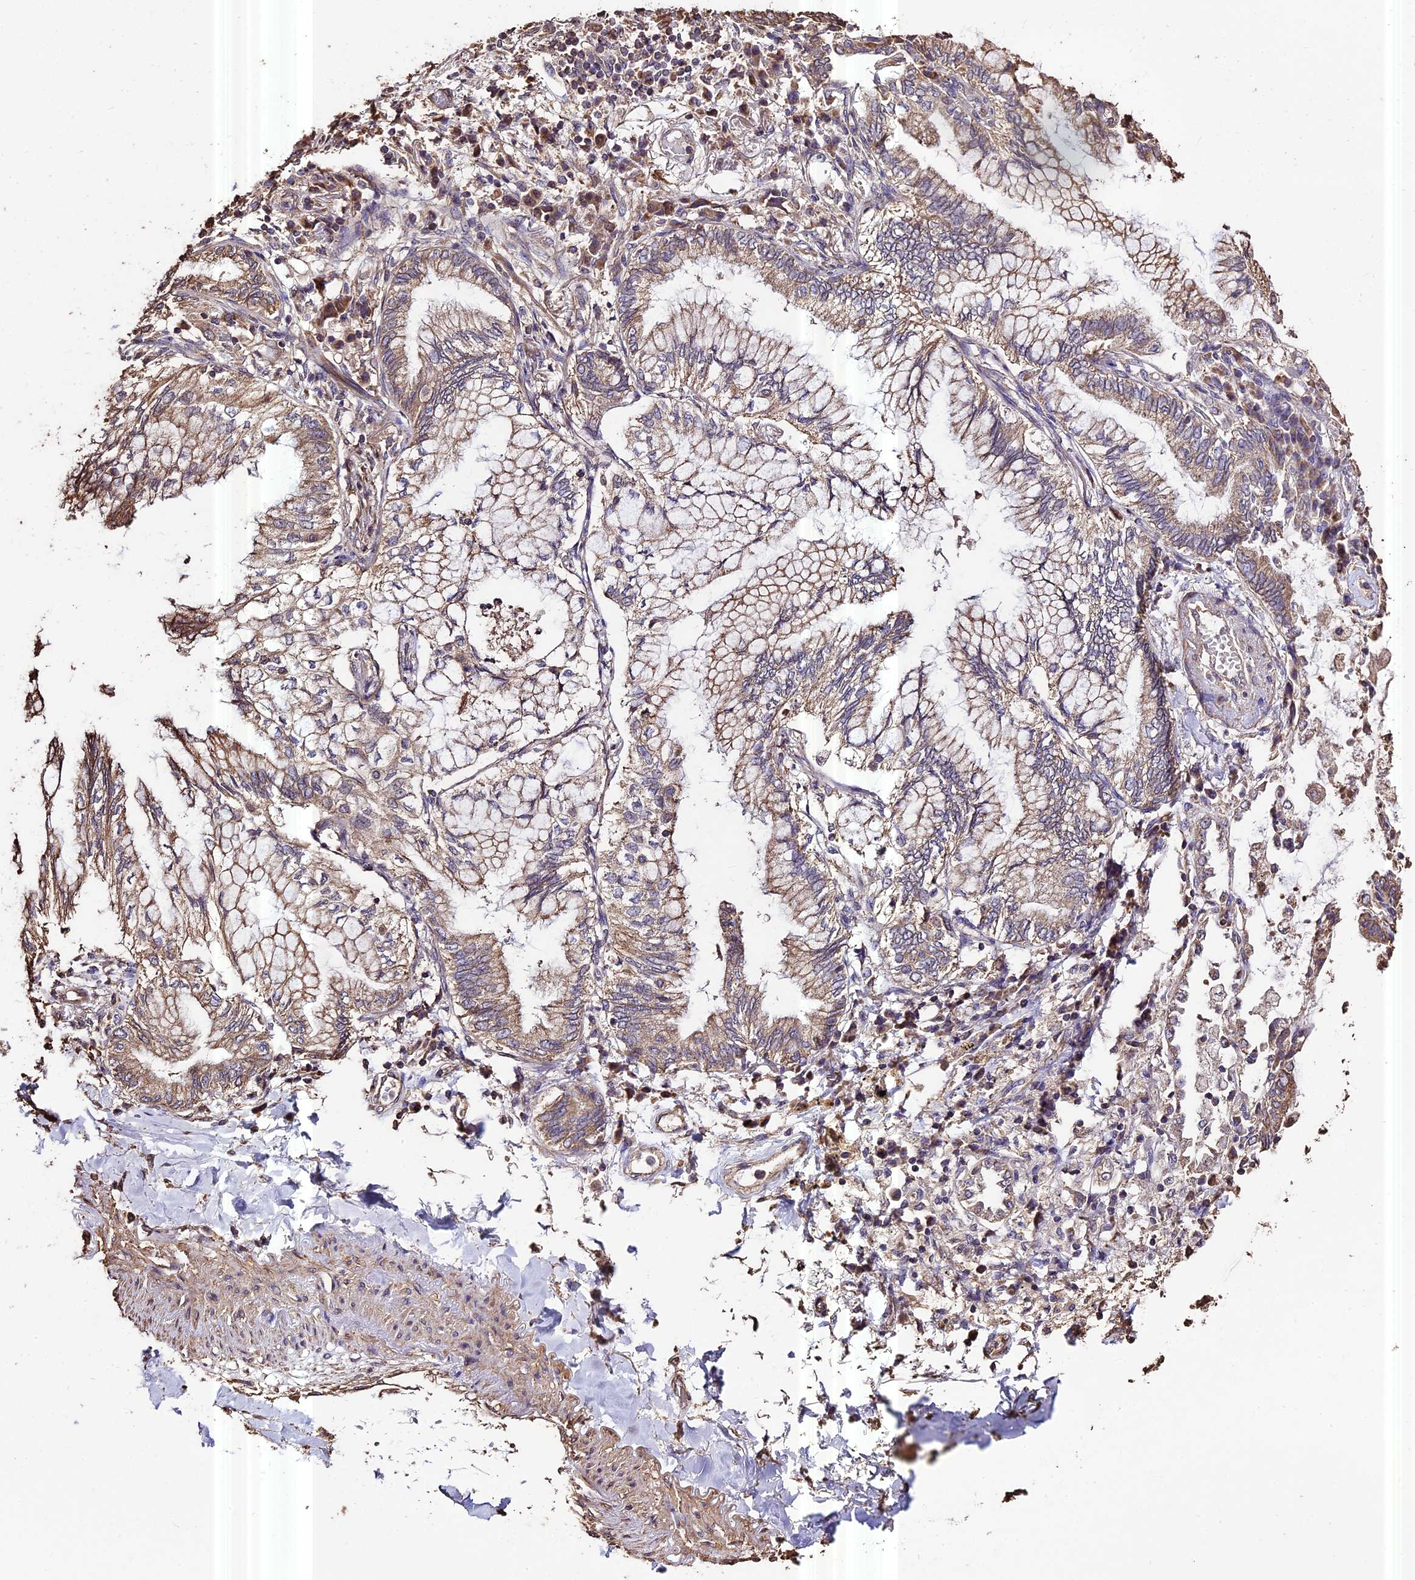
{"staining": {"intensity": "weak", "quantity": ">75%", "location": "cytoplasmic/membranous"}, "tissue": "lung cancer", "cell_type": "Tumor cells", "image_type": "cancer", "snomed": [{"axis": "morphology", "description": "Adenocarcinoma, NOS"}, {"axis": "topography", "description": "Lung"}], "caption": "Lung cancer (adenocarcinoma) stained for a protein (brown) displays weak cytoplasmic/membranous positive expression in about >75% of tumor cells.", "gene": "PGPEP1L", "patient": {"sex": "female", "age": 70}}